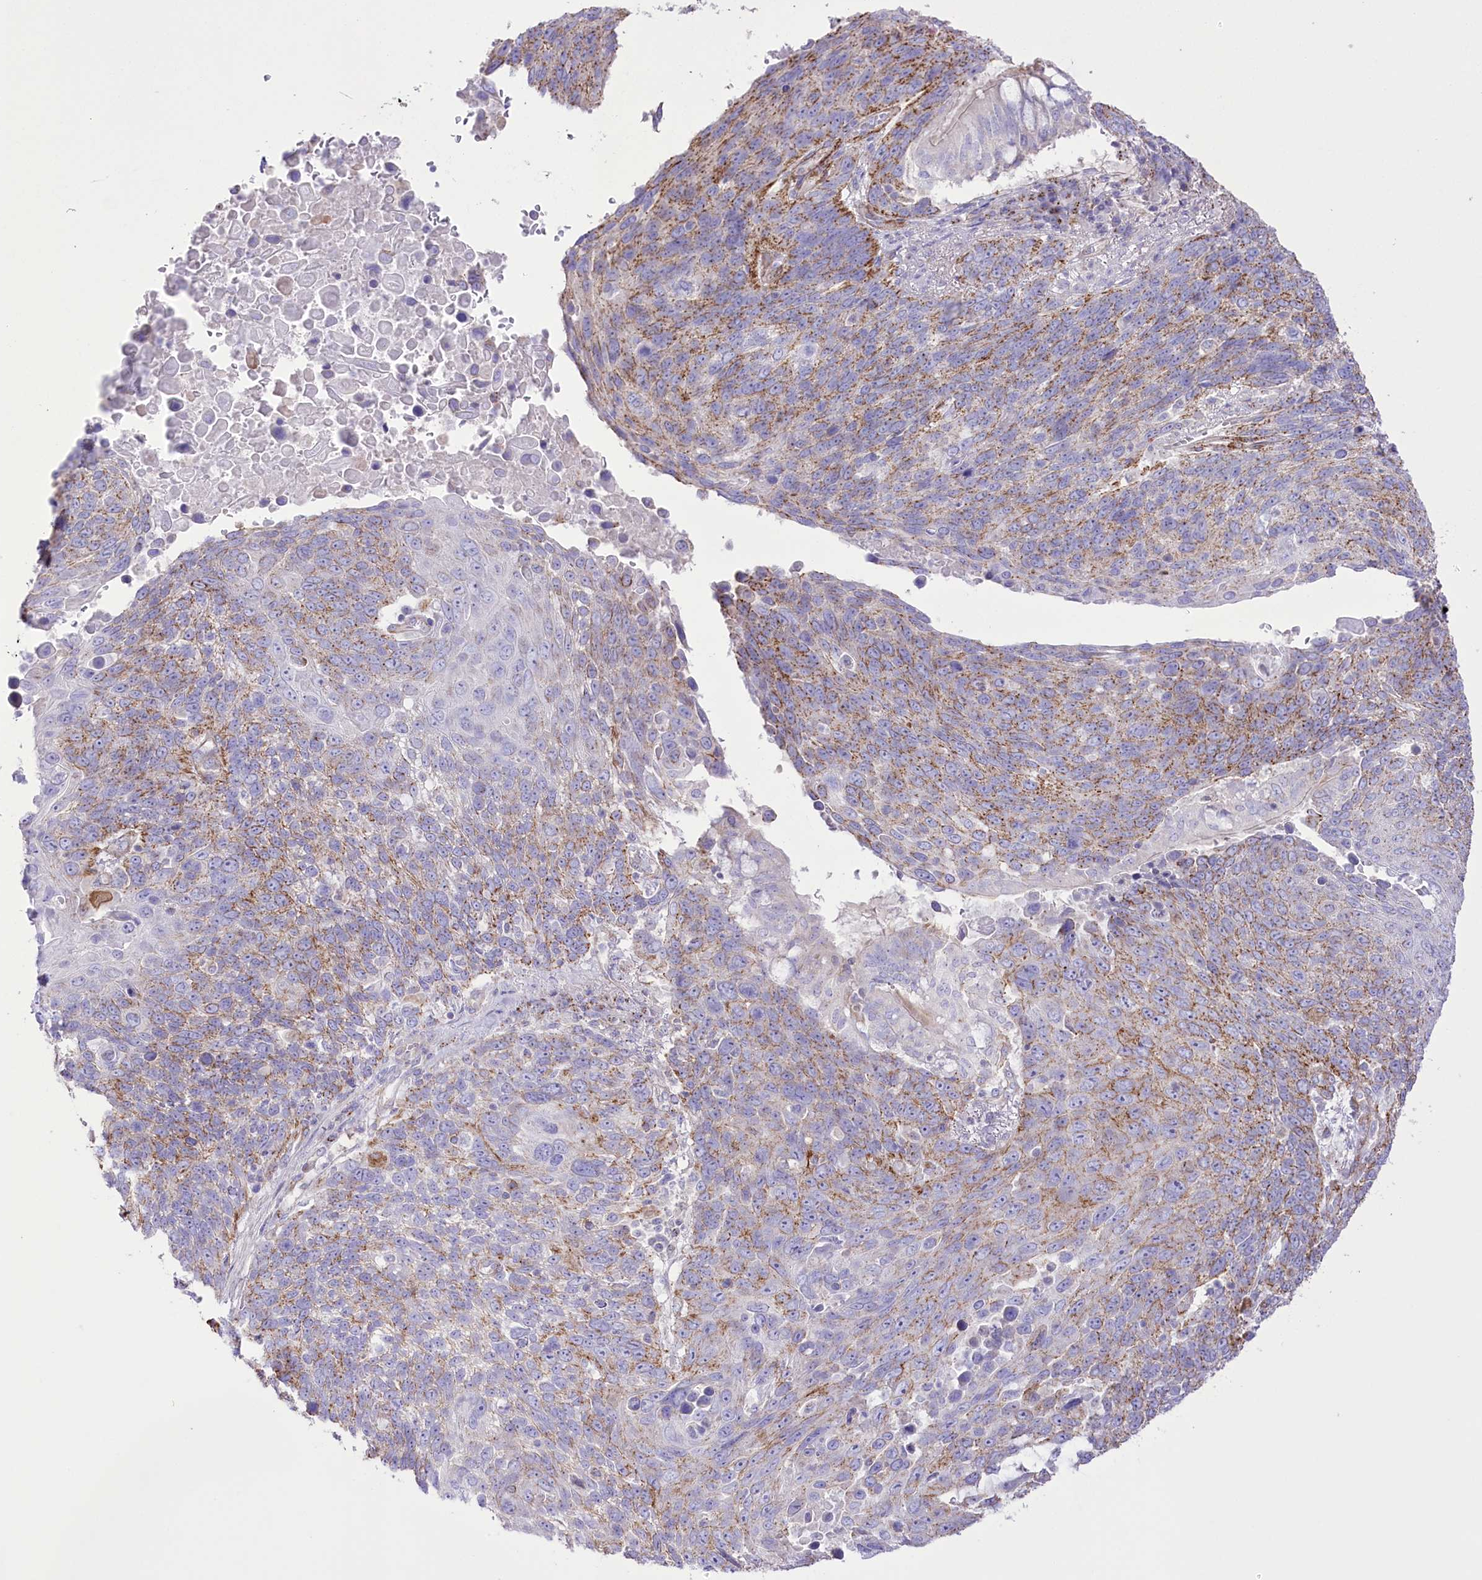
{"staining": {"intensity": "moderate", "quantity": "25%-75%", "location": "cytoplasmic/membranous"}, "tissue": "lung cancer", "cell_type": "Tumor cells", "image_type": "cancer", "snomed": [{"axis": "morphology", "description": "Squamous cell carcinoma, NOS"}, {"axis": "topography", "description": "Lung"}], "caption": "Immunohistochemistry (DAB) staining of squamous cell carcinoma (lung) shows moderate cytoplasmic/membranous protein expression in about 25%-75% of tumor cells.", "gene": "FAM216A", "patient": {"sex": "male", "age": 66}}